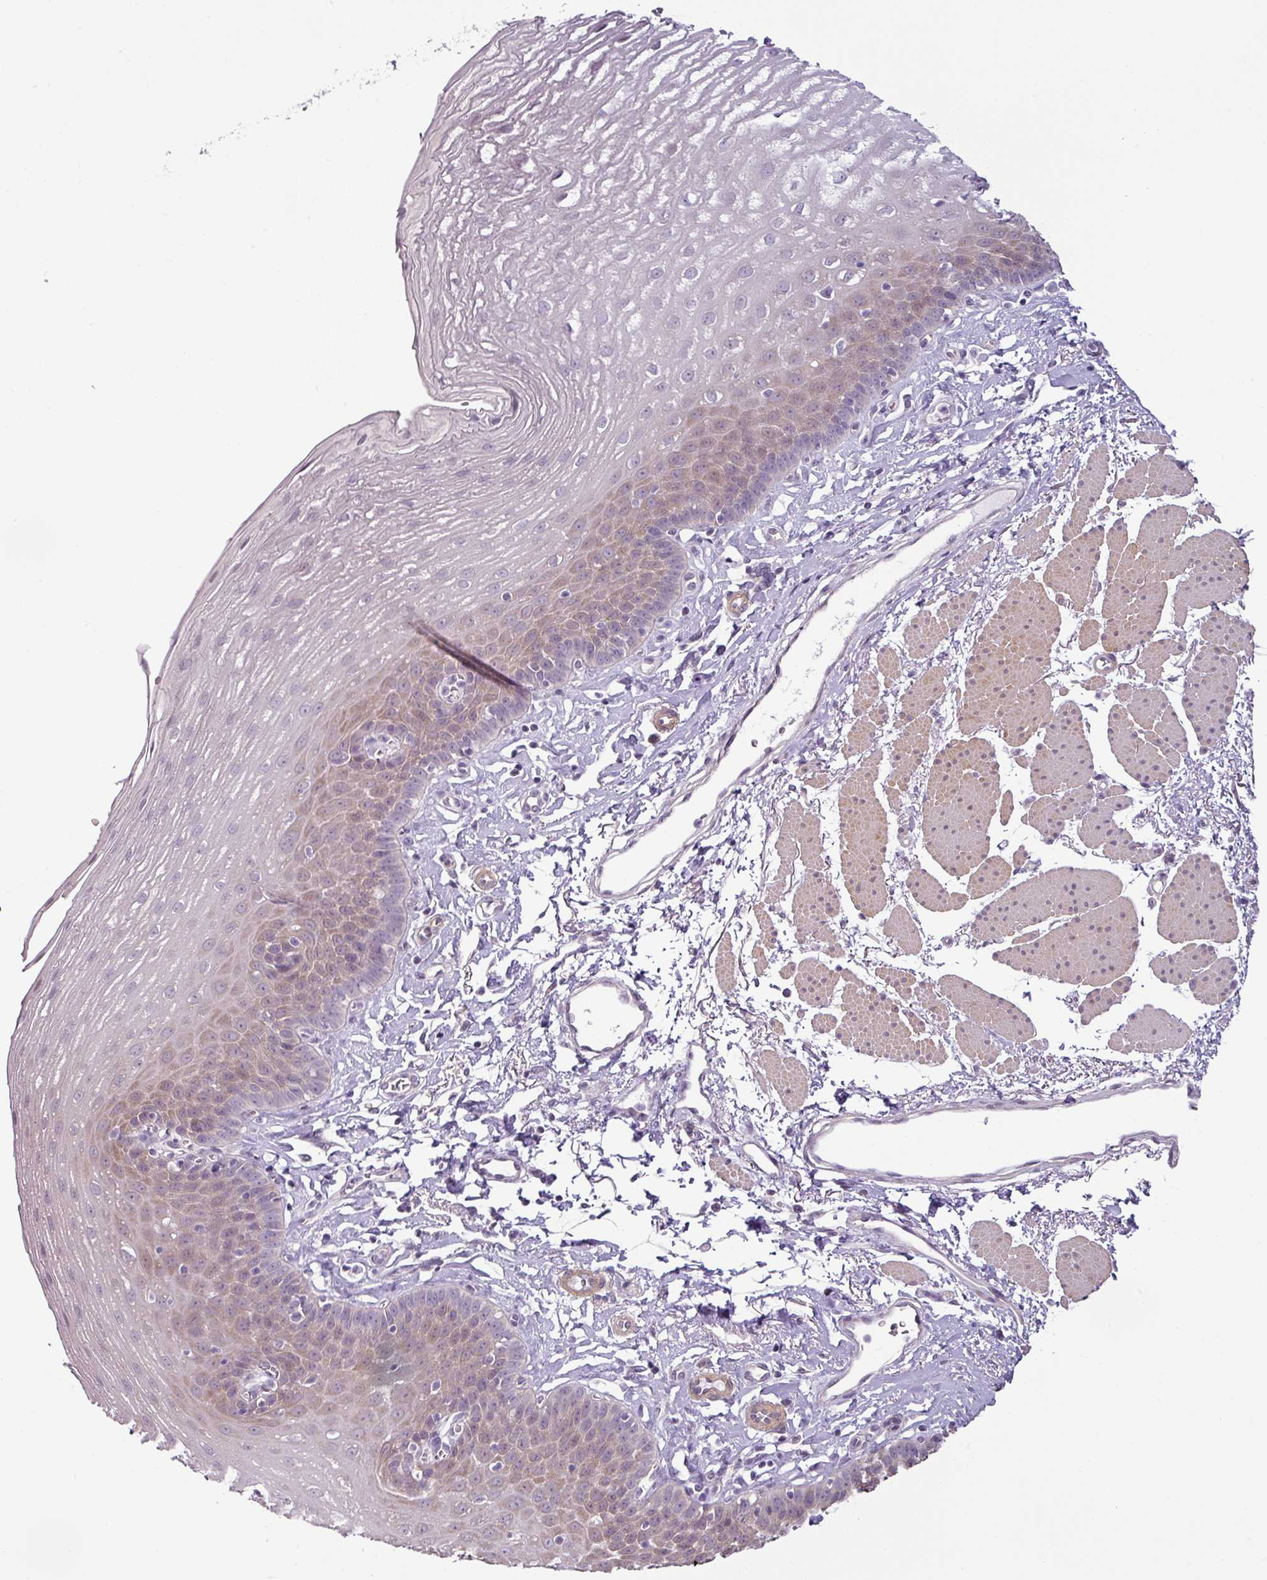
{"staining": {"intensity": "moderate", "quantity": "25%-75%", "location": "cytoplasmic/membranous"}, "tissue": "esophagus", "cell_type": "Squamous epithelial cells", "image_type": "normal", "snomed": [{"axis": "morphology", "description": "Normal tissue, NOS"}, {"axis": "topography", "description": "Esophagus"}], "caption": "Protein staining by immunohistochemistry (IHC) exhibits moderate cytoplasmic/membranous expression in approximately 25%-75% of squamous epithelial cells in benign esophagus. (Stains: DAB in brown, nuclei in blue, Microscopy: brightfield microscopy at high magnification).", "gene": "OR52D1", "patient": {"sex": "female", "age": 81}}